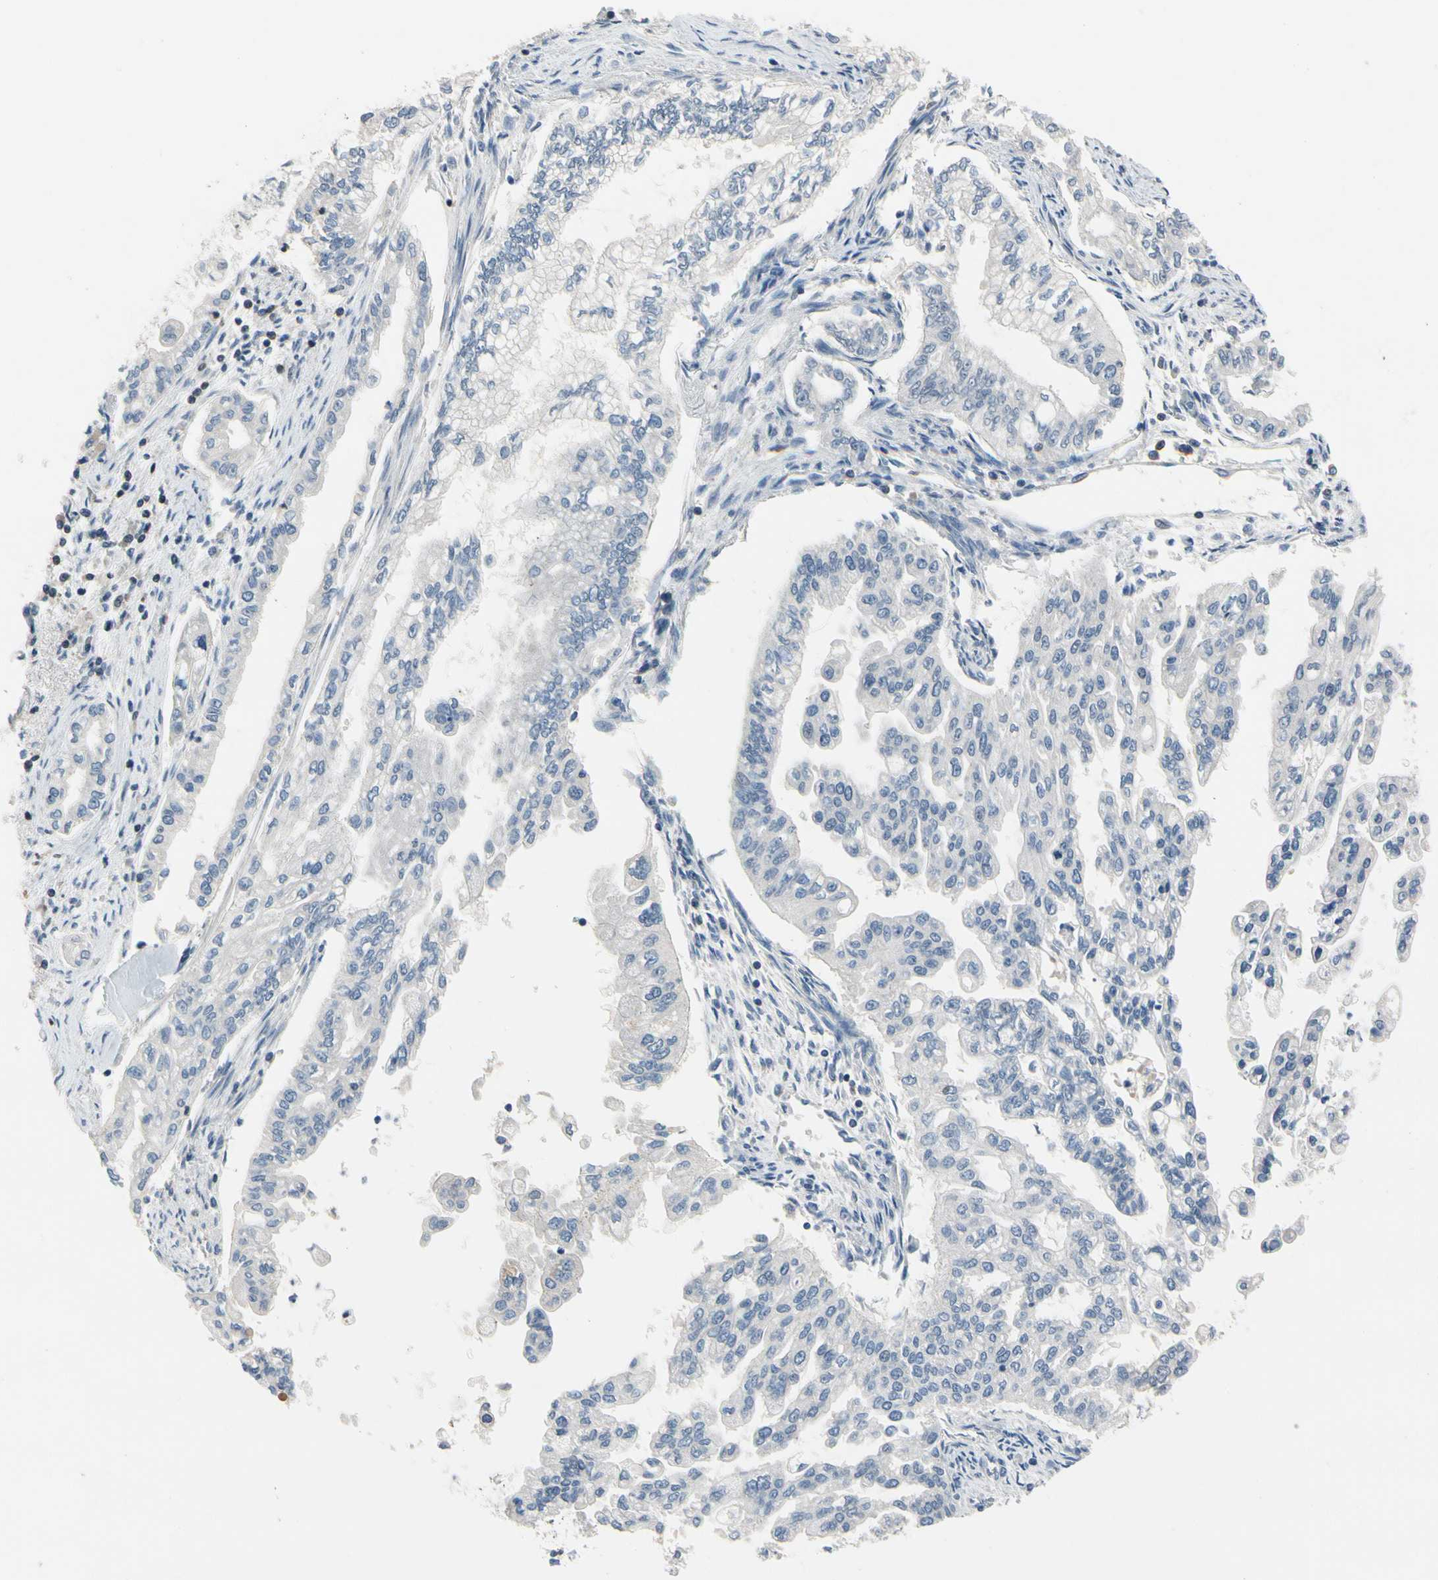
{"staining": {"intensity": "negative", "quantity": "none", "location": "none"}, "tissue": "pancreatic cancer", "cell_type": "Tumor cells", "image_type": "cancer", "snomed": [{"axis": "morphology", "description": "Normal tissue, NOS"}, {"axis": "topography", "description": "Pancreas"}], "caption": "Immunohistochemistry of human pancreatic cancer shows no staining in tumor cells.", "gene": "NFATC2", "patient": {"sex": "male", "age": 42}}